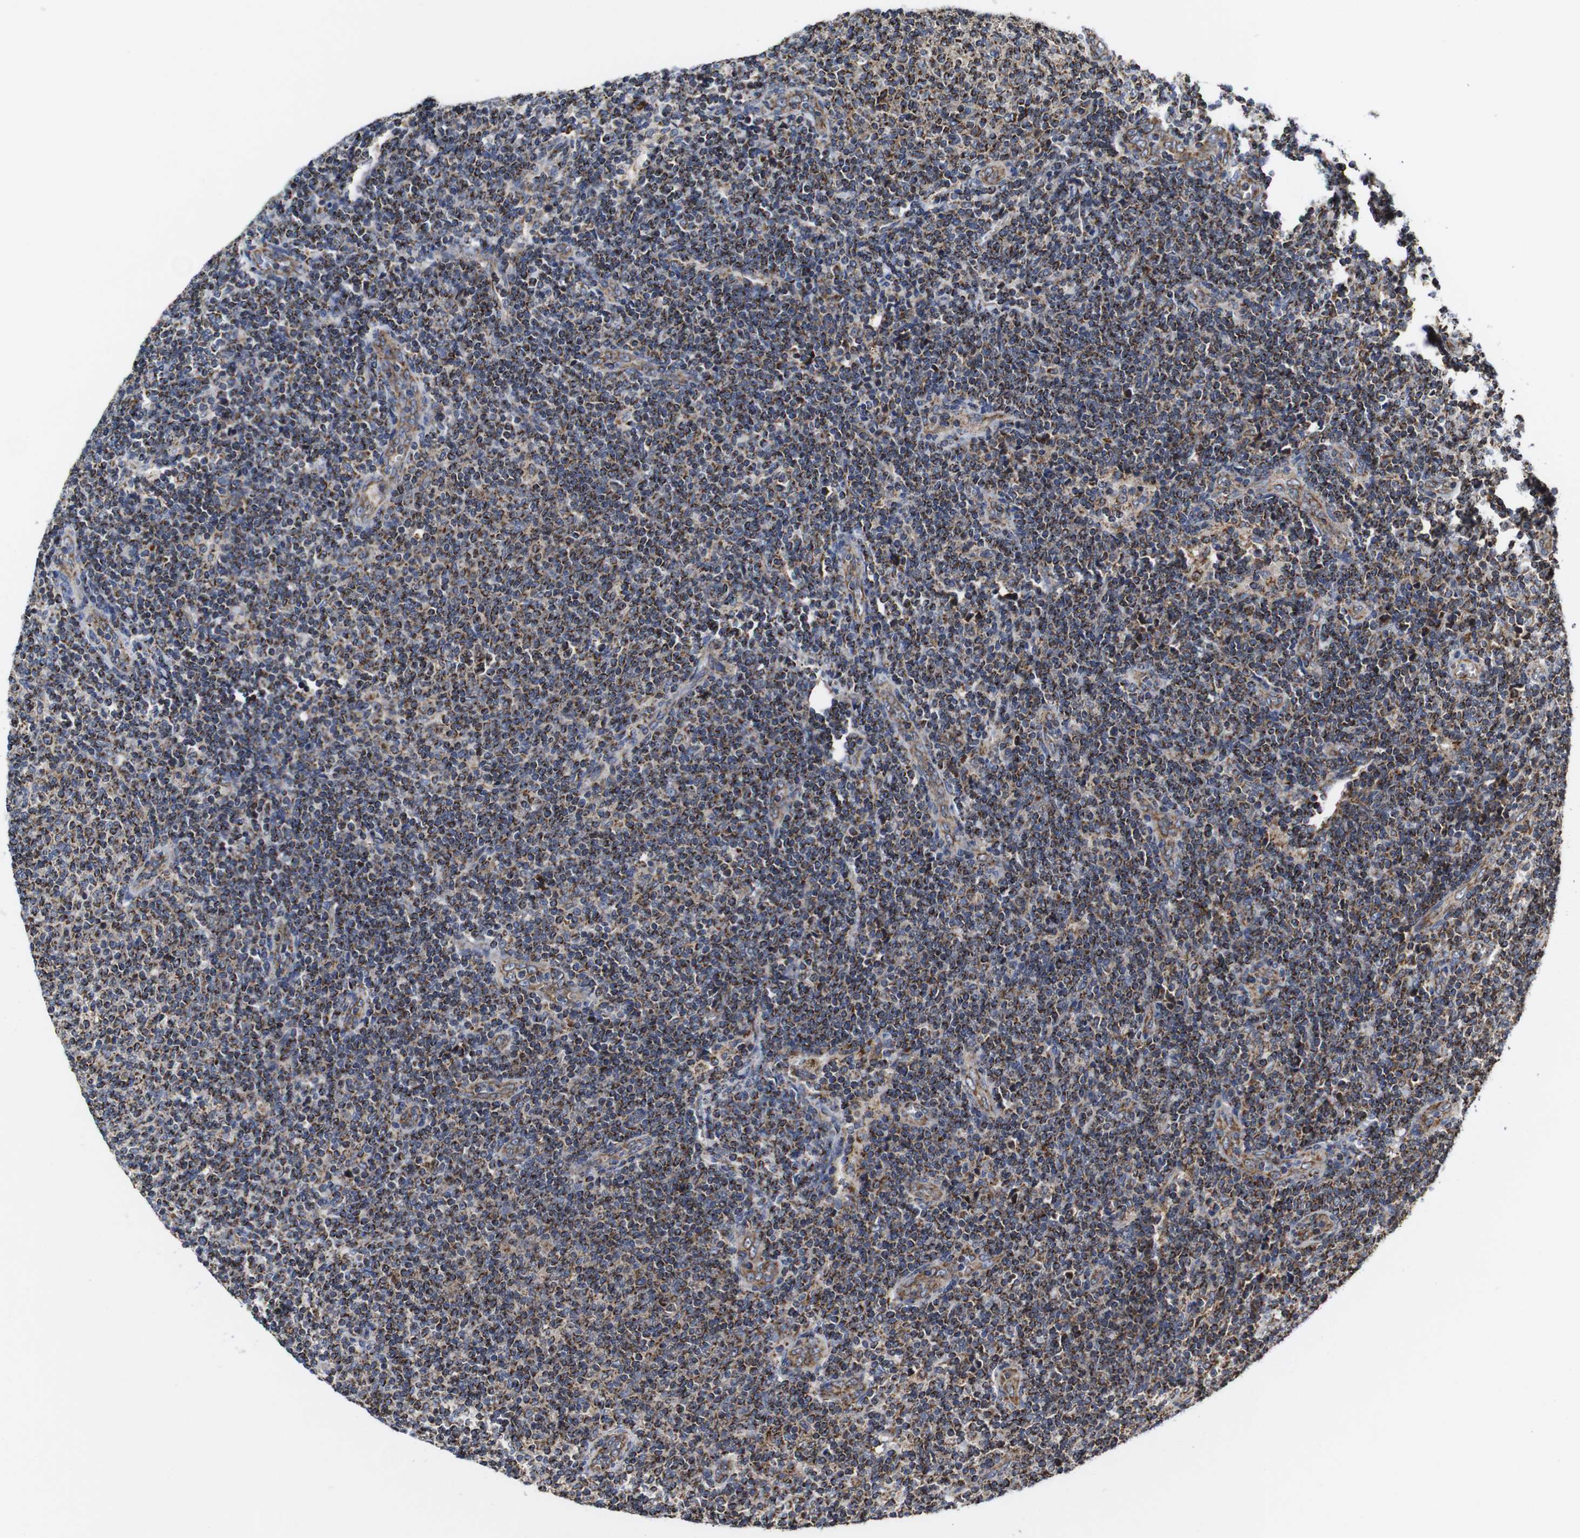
{"staining": {"intensity": "moderate", "quantity": ">75%", "location": "cytoplasmic/membranous"}, "tissue": "lymphoma", "cell_type": "Tumor cells", "image_type": "cancer", "snomed": [{"axis": "morphology", "description": "Malignant lymphoma, non-Hodgkin's type, Low grade"}, {"axis": "topography", "description": "Lymph node"}], "caption": "Low-grade malignant lymphoma, non-Hodgkin's type stained with a brown dye exhibits moderate cytoplasmic/membranous positive expression in about >75% of tumor cells.", "gene": "C17orf80", "patient": {"sex": "male", "age": 66}}